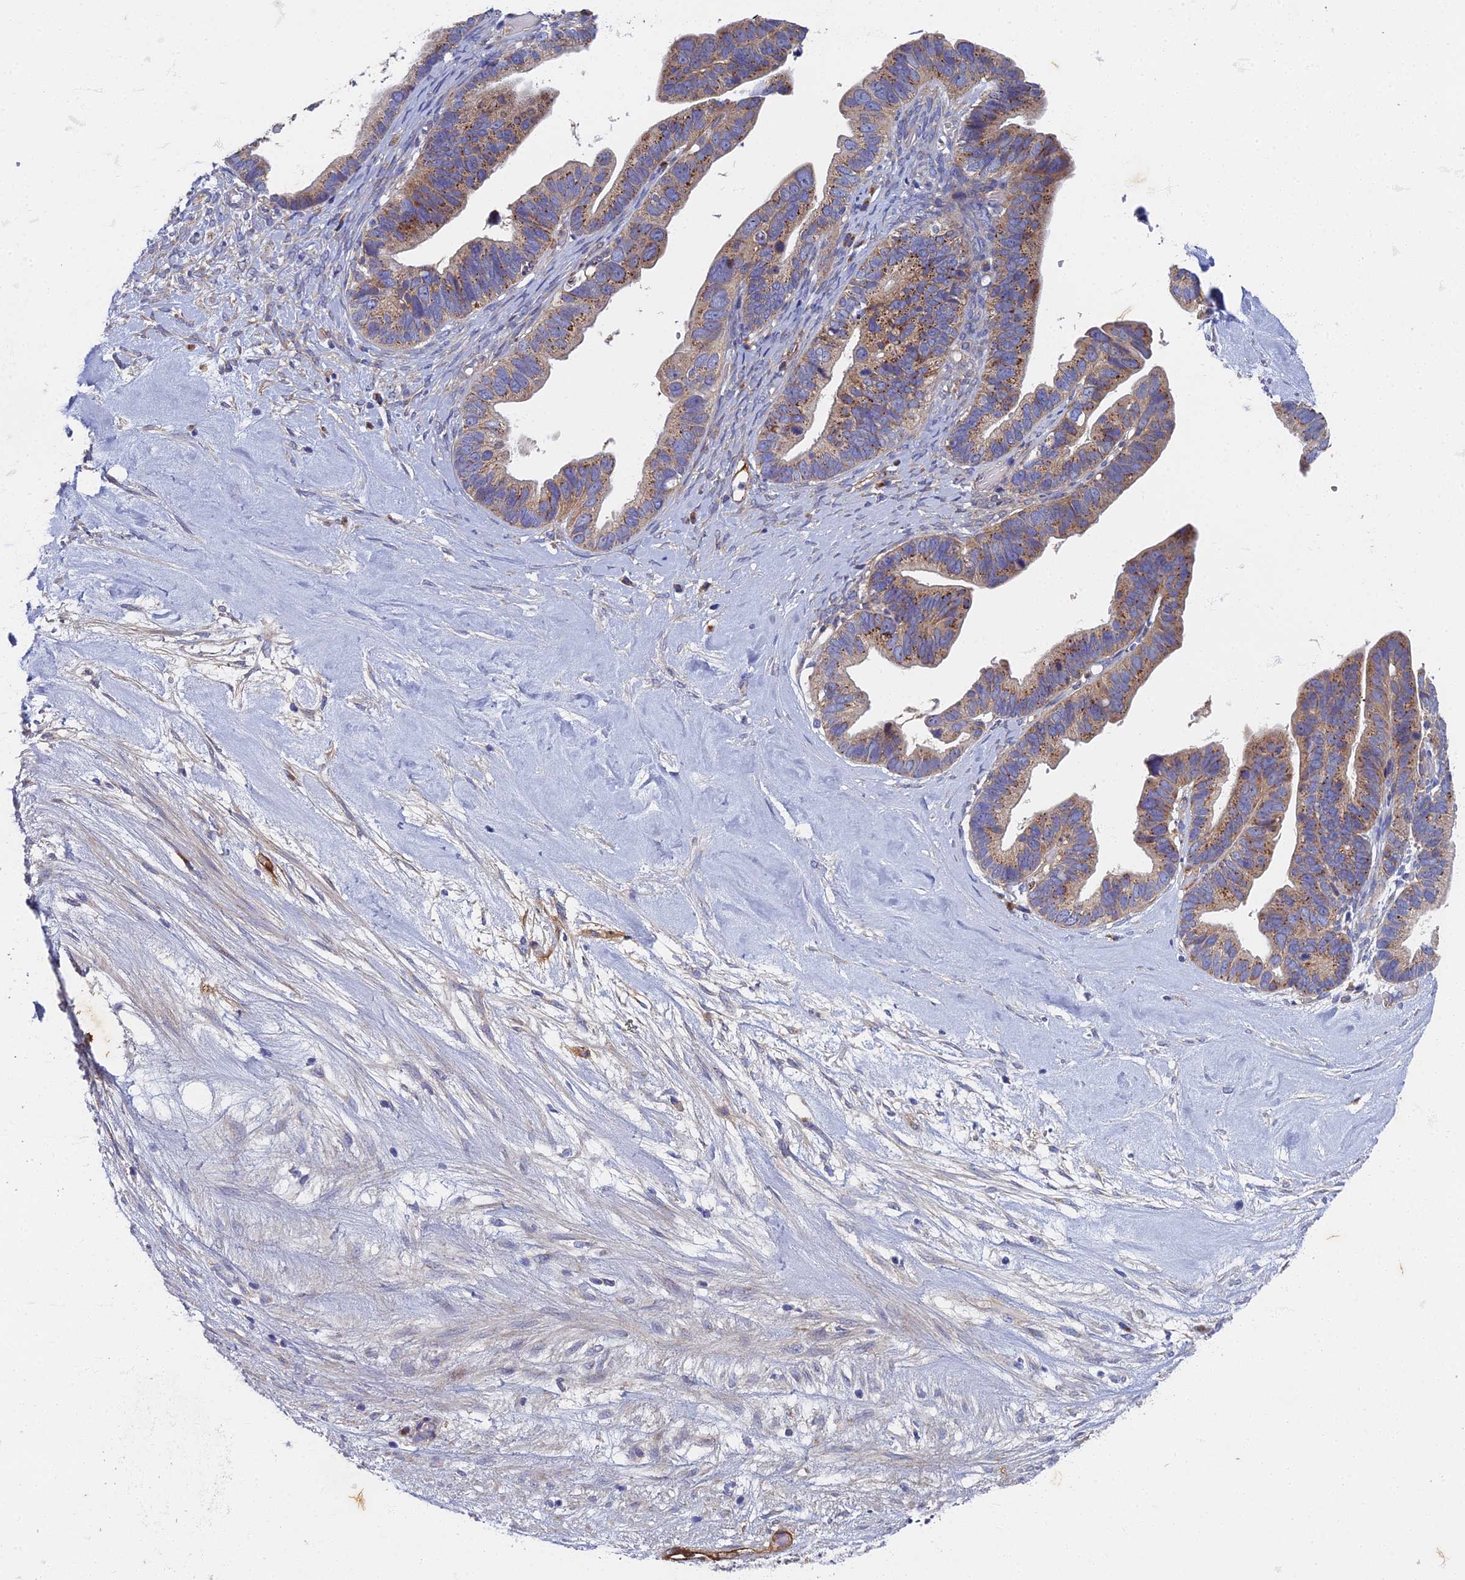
{"staining": {"intensity": "moderate", "quantity": "25%-75%", "location": "cytoplasmic/membranous"}, "tissue": "ovarian cancer", "cell_type": "Tumor cells", "image_type": "cancer", "snomed": [{"axis": "morphology", "description": "Cystadenocarcinoma, serous, NOS"}, {"axis": "topography", "description": "Ovary"}], "caption": "Protein staining displays moderate cytoplasmic/membranous expression in about 25%-75% of tumor cells in serous cystadenocarcinoma (ovarian).", "gene": "RNASEK", "patient": {"sex": "female", "age": 56}}